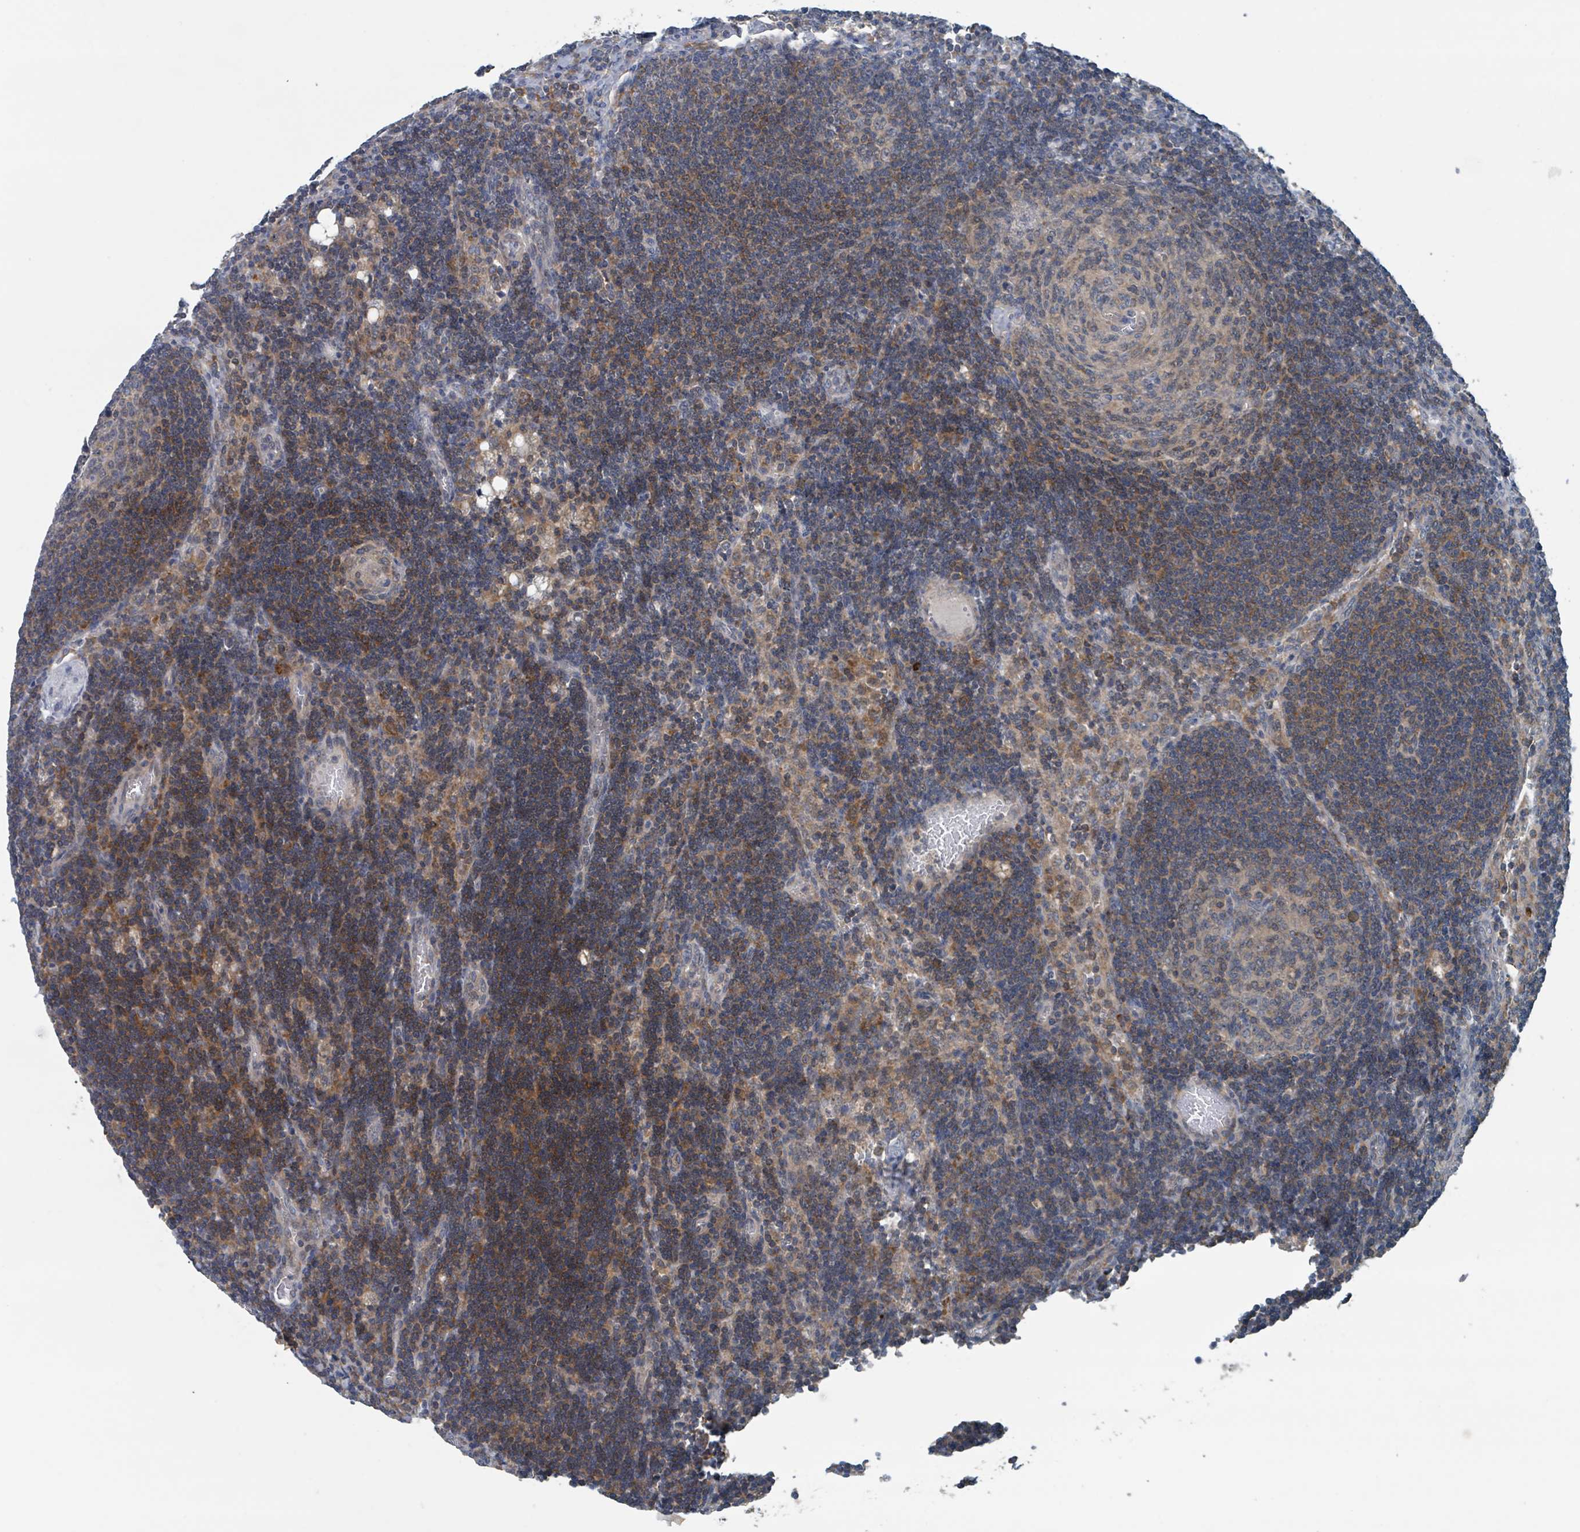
{"staining": {"intensity": "weak", "quantity": "<25%", "location": "cytoplasmic/membranous"}, "tissue": "lymph node", "cell_type": "Germinal center cells", "image_type": "normal", "snomed": [{"axis": "morphology", "description": "Normal tissue, NOS"}, {"axis": "topography", "description": "Lymph node"}], "caption": "Lymph node stained for a protein using immunohistochemistry (IHC) exhibits no expression germinal center cells.", "gene": "ACBD4", "patient": {"sex": "female", "age": 73}}